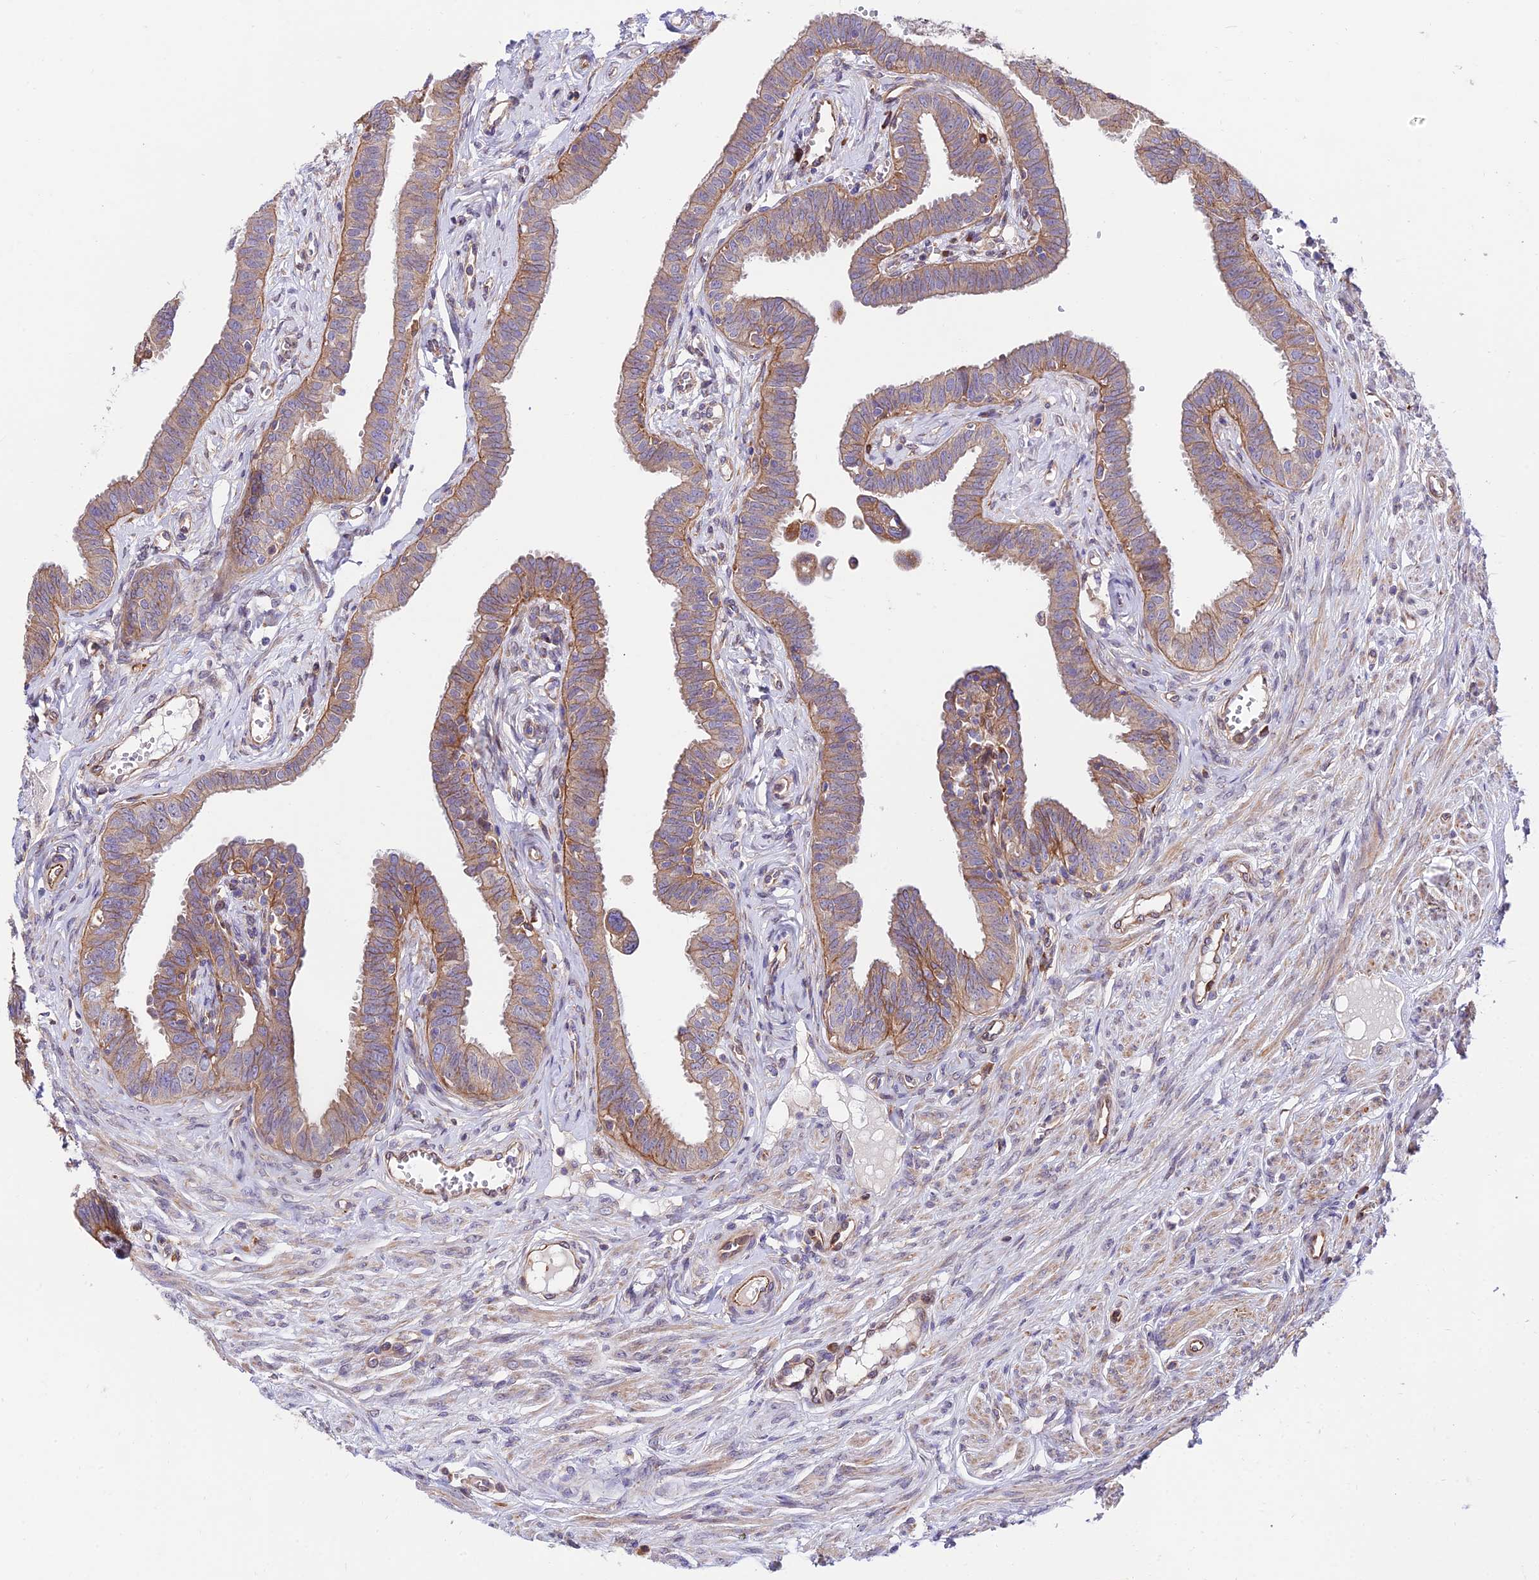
{"staining": {"intensity": "weak", "quantity": "25%-75%", "location": "cytoplasmic/membranous"}, "tissue": "fallopian tube", "cell_type": "Glandular cells", "image_type": "normal", "snomed": [{"axis": "morphology", "description": "Normal tissue, NOS"}, {"axis": "morphology", "description": "Carcinoma, NOS"}, {"axis": "topography", "description": "Fallopian tube"}, {"axis": "topography", "description": "Ovary"}], "caption": "Fallopian tube was stained to show a protein in brown. There is low levels of weak cytoplasmic/membranous expression in about 25%-75% of glandular cells. Using DAB (3,3'-diaminobenzidine) (brown) and hematoxylin (blue) stains, captured at high magnification using brightfield microscopy.", "gene": "EXOC3L4", "patient": {"sex": "female", "age": 59}}